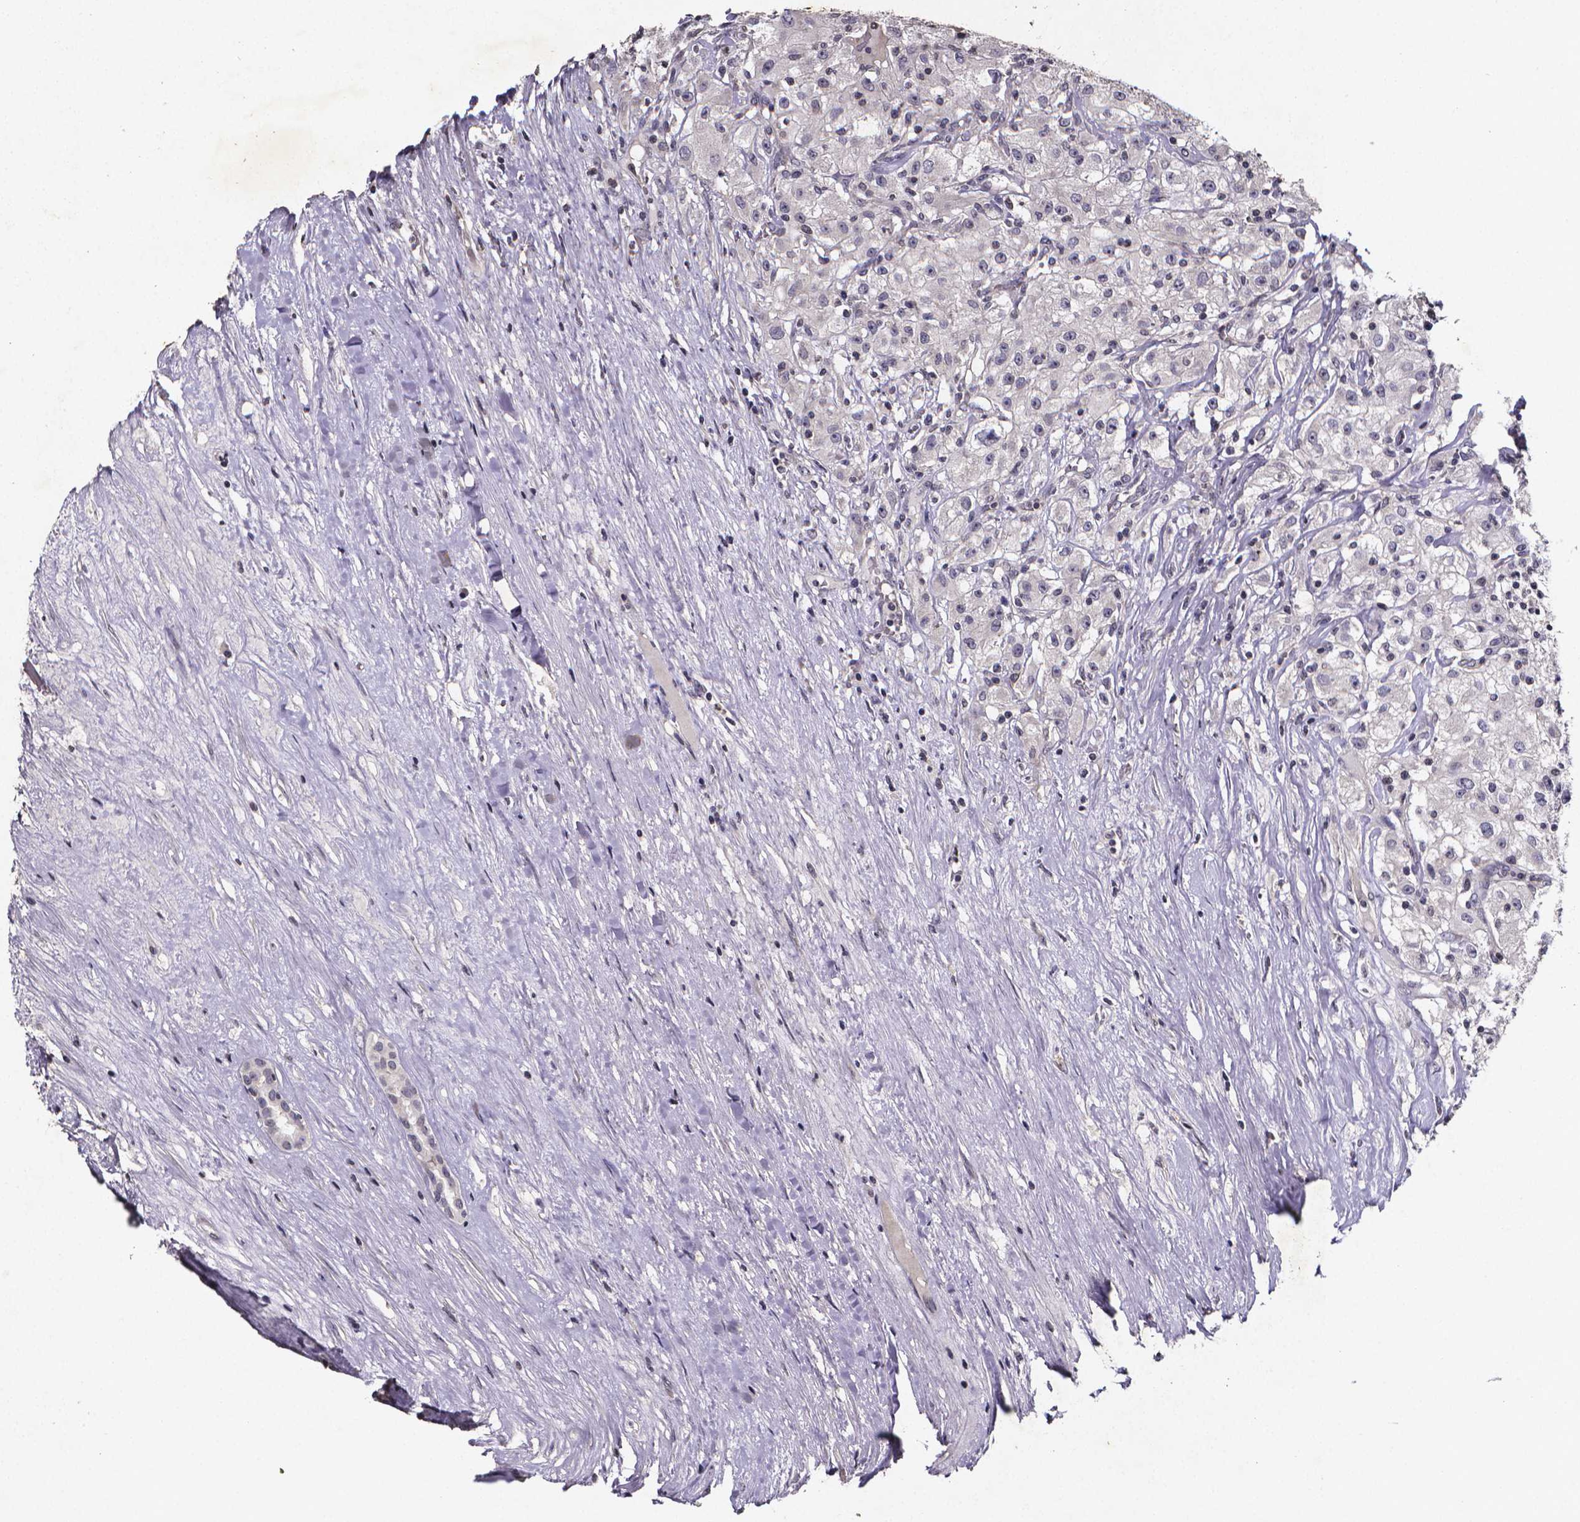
{"staining": {"intensity": "negative", "quantity": "none", "location": "none"}, "tissue": "renal cancer", "cell_type": "Tumor cells", "image_type": "cancer", "snomed": [{"axis": "morphology", "description": "Adenocarcinoma, NOS"}, {"axis": "topography", "description": "Kidney"}], "caption": "Tumor cells show no significant protein positivity in renal cancer (adenocarcinoma).", "gene": "TP73", "patient": {"sex": "female", "age": 67}}